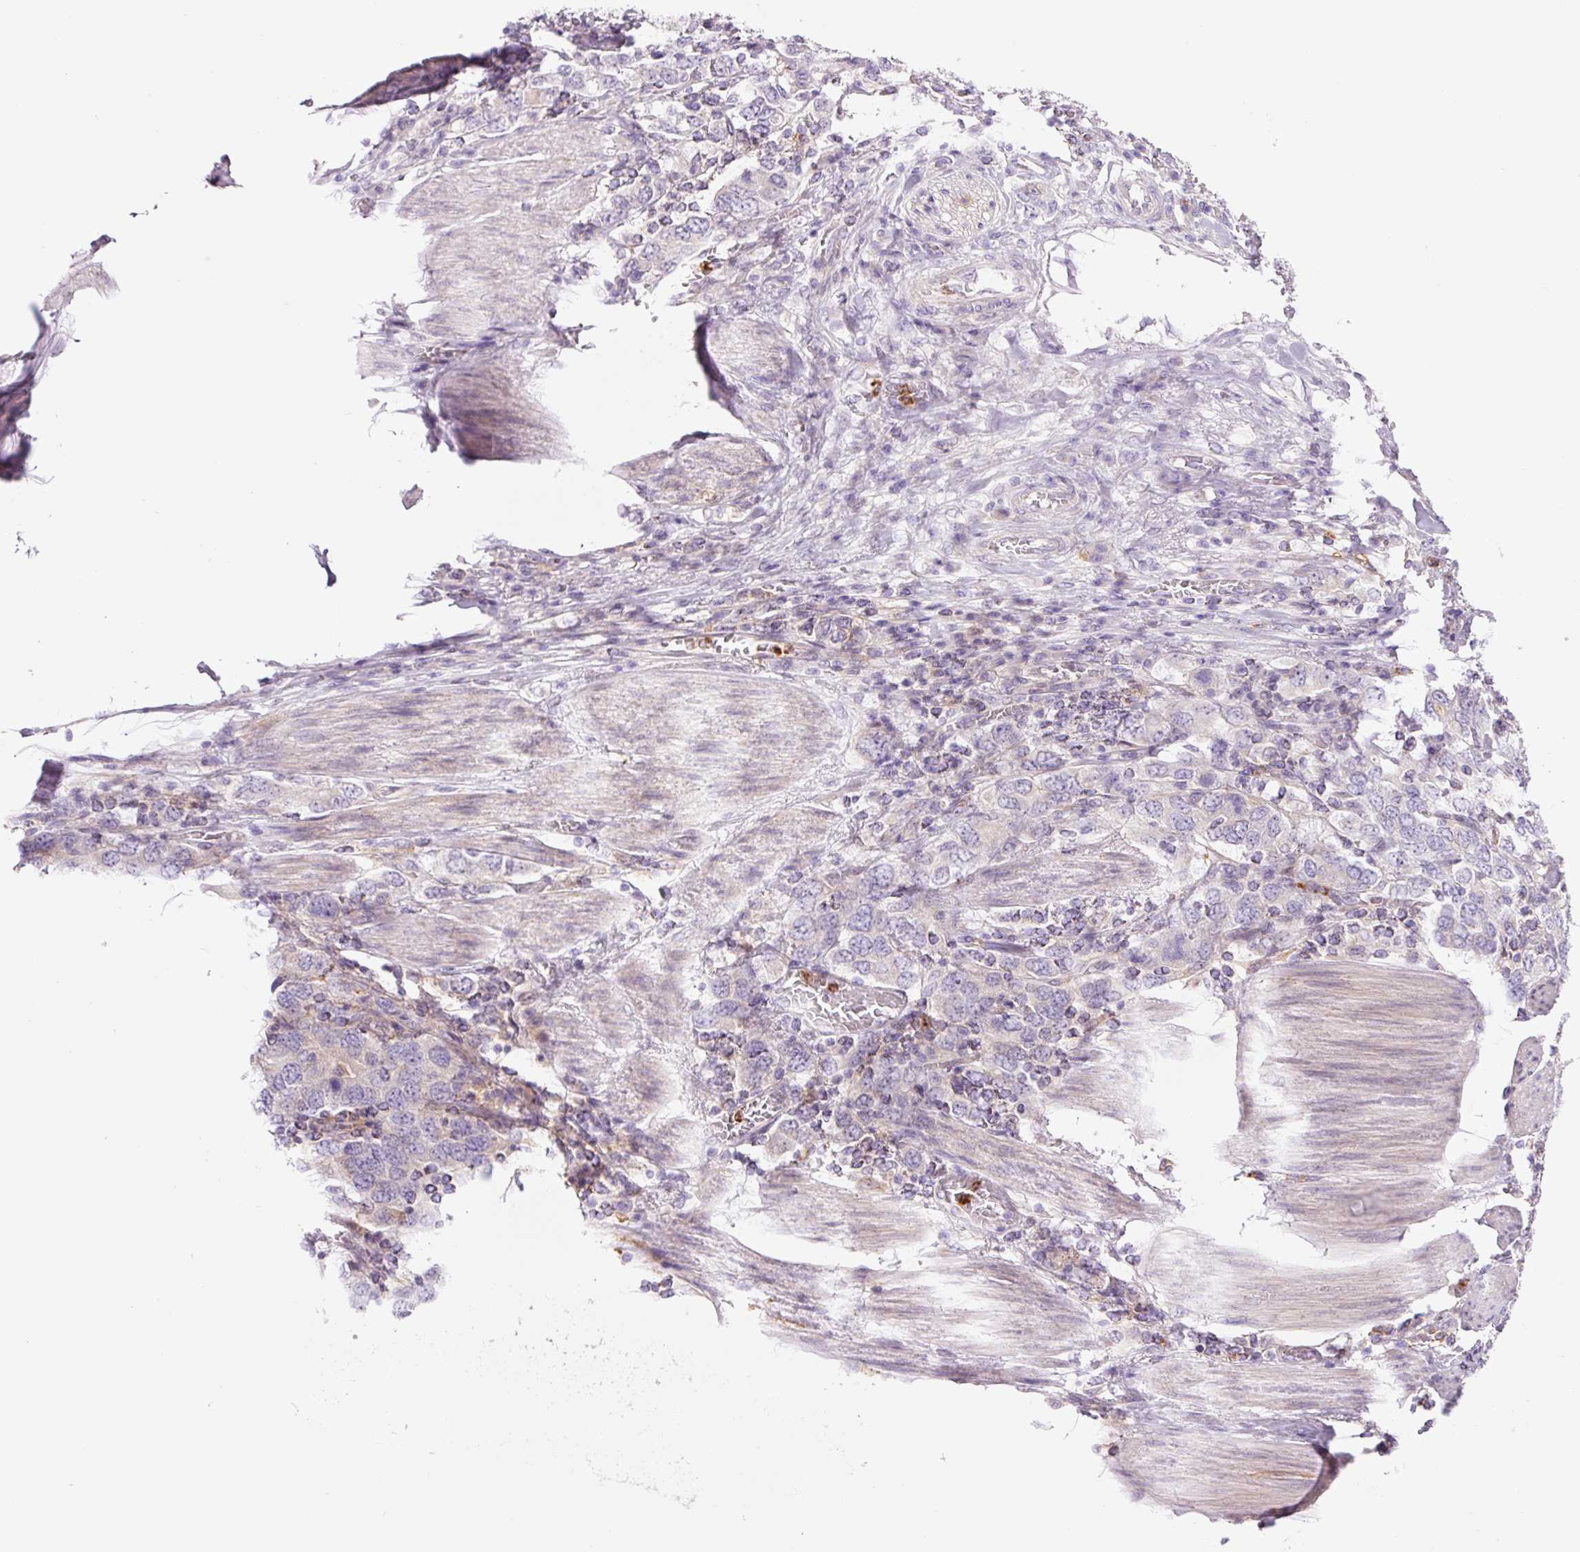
{"staining": {"intensity": "negative", "quantity": "none", "location": "none"}, "tissue": "stomach cancer", "cell_type": "Tumor cells", "image_type": "cancer", "snomed": [{"axis": "morphology", "description": "Adenocarcinoma, NOS"}, {"axis": "topography", "description": "Stomach, upper"}, {"axis": "topography", "description": "Stomach"}], "caption": "Tumor cells show no significant protein expression in adenocarcinoma (stomach).", "gene": "SH2D6", "patient": {"sex": "male", "age": 62}}